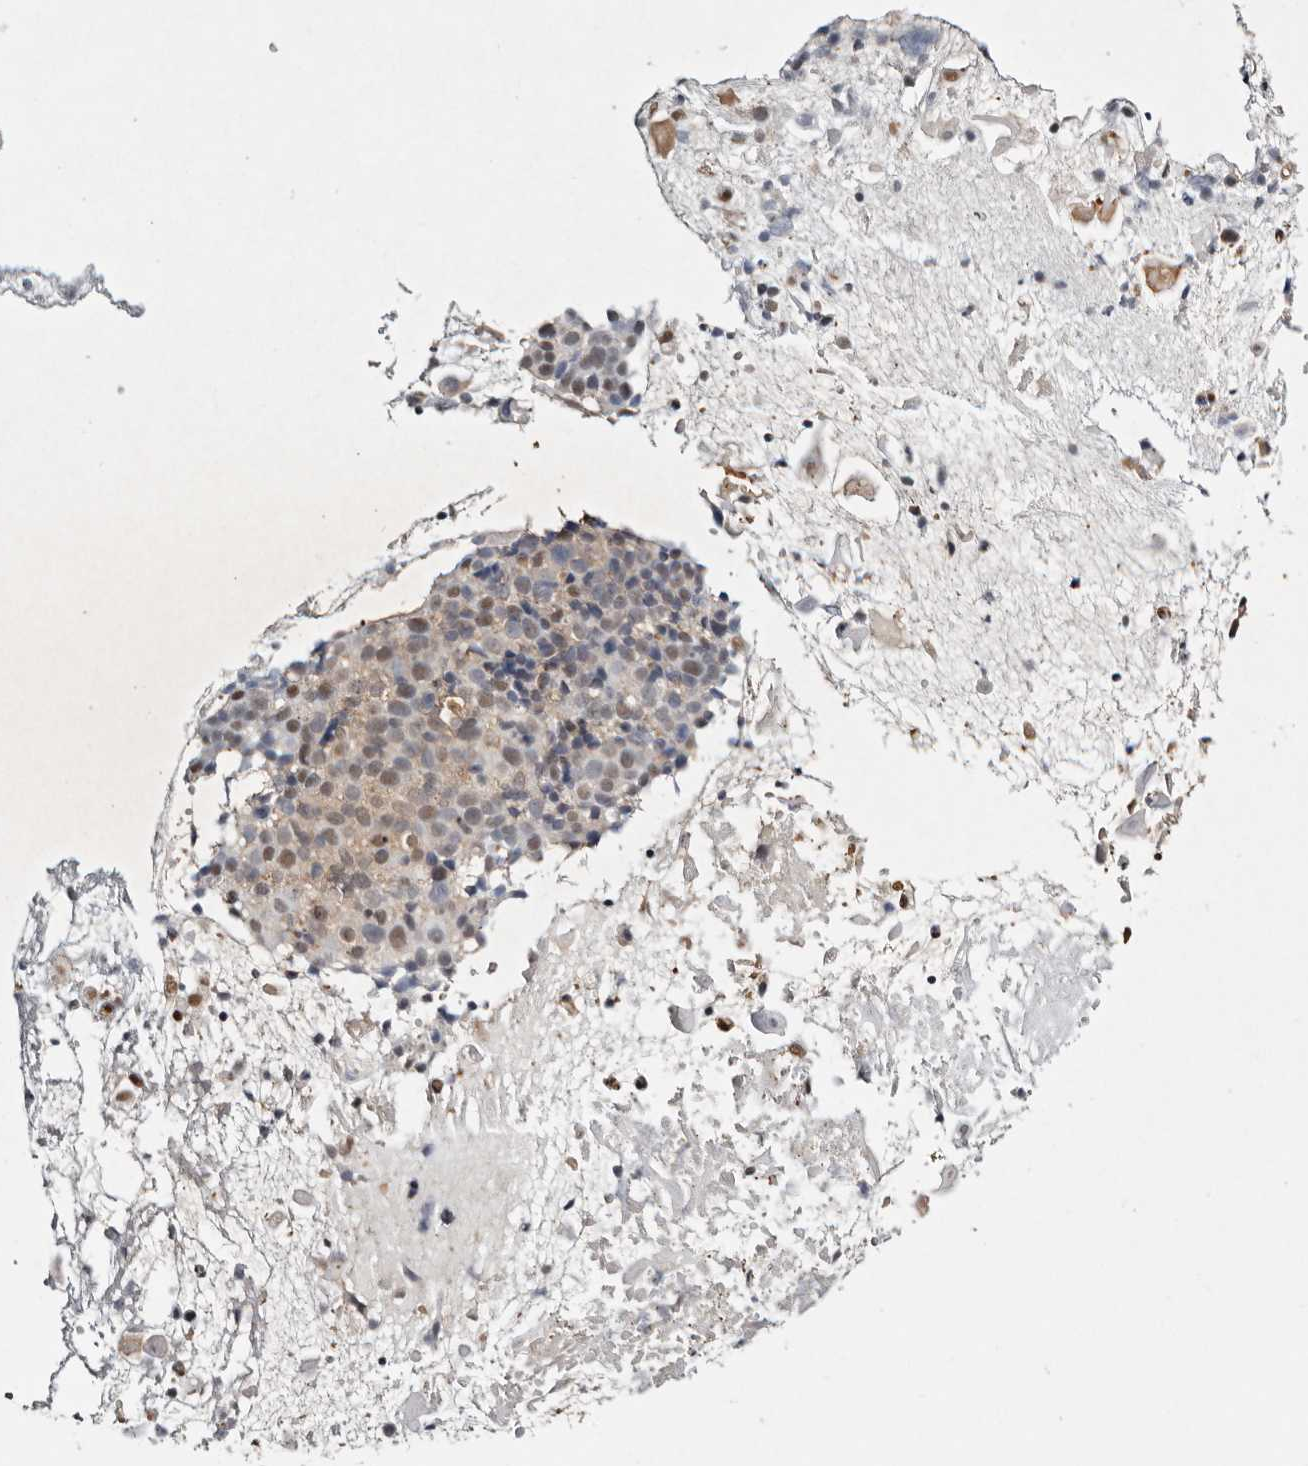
{"staining": {"intensity": "moderate", "quantity": ">75%", "location": "nuclear"}, "tissue": "cervical cancer", "cell_type": "Tumor cells", "image_type": "cancer", "snomed": [{"axis": "morphology", "description": "Squamous cell carcinoma, NOS"}, {"axis": "topography", "description": "Cervix"}], "caption": "An immunohistochemistry (IHC) image of neoplastic tissue is shown. Protein staining in brown highlights moderate nuclear positivity in cervical squamous cell carcinoma within tumor cells.", "gene": "PSMA5", "patient": {"sex": "female", "age": 74}}